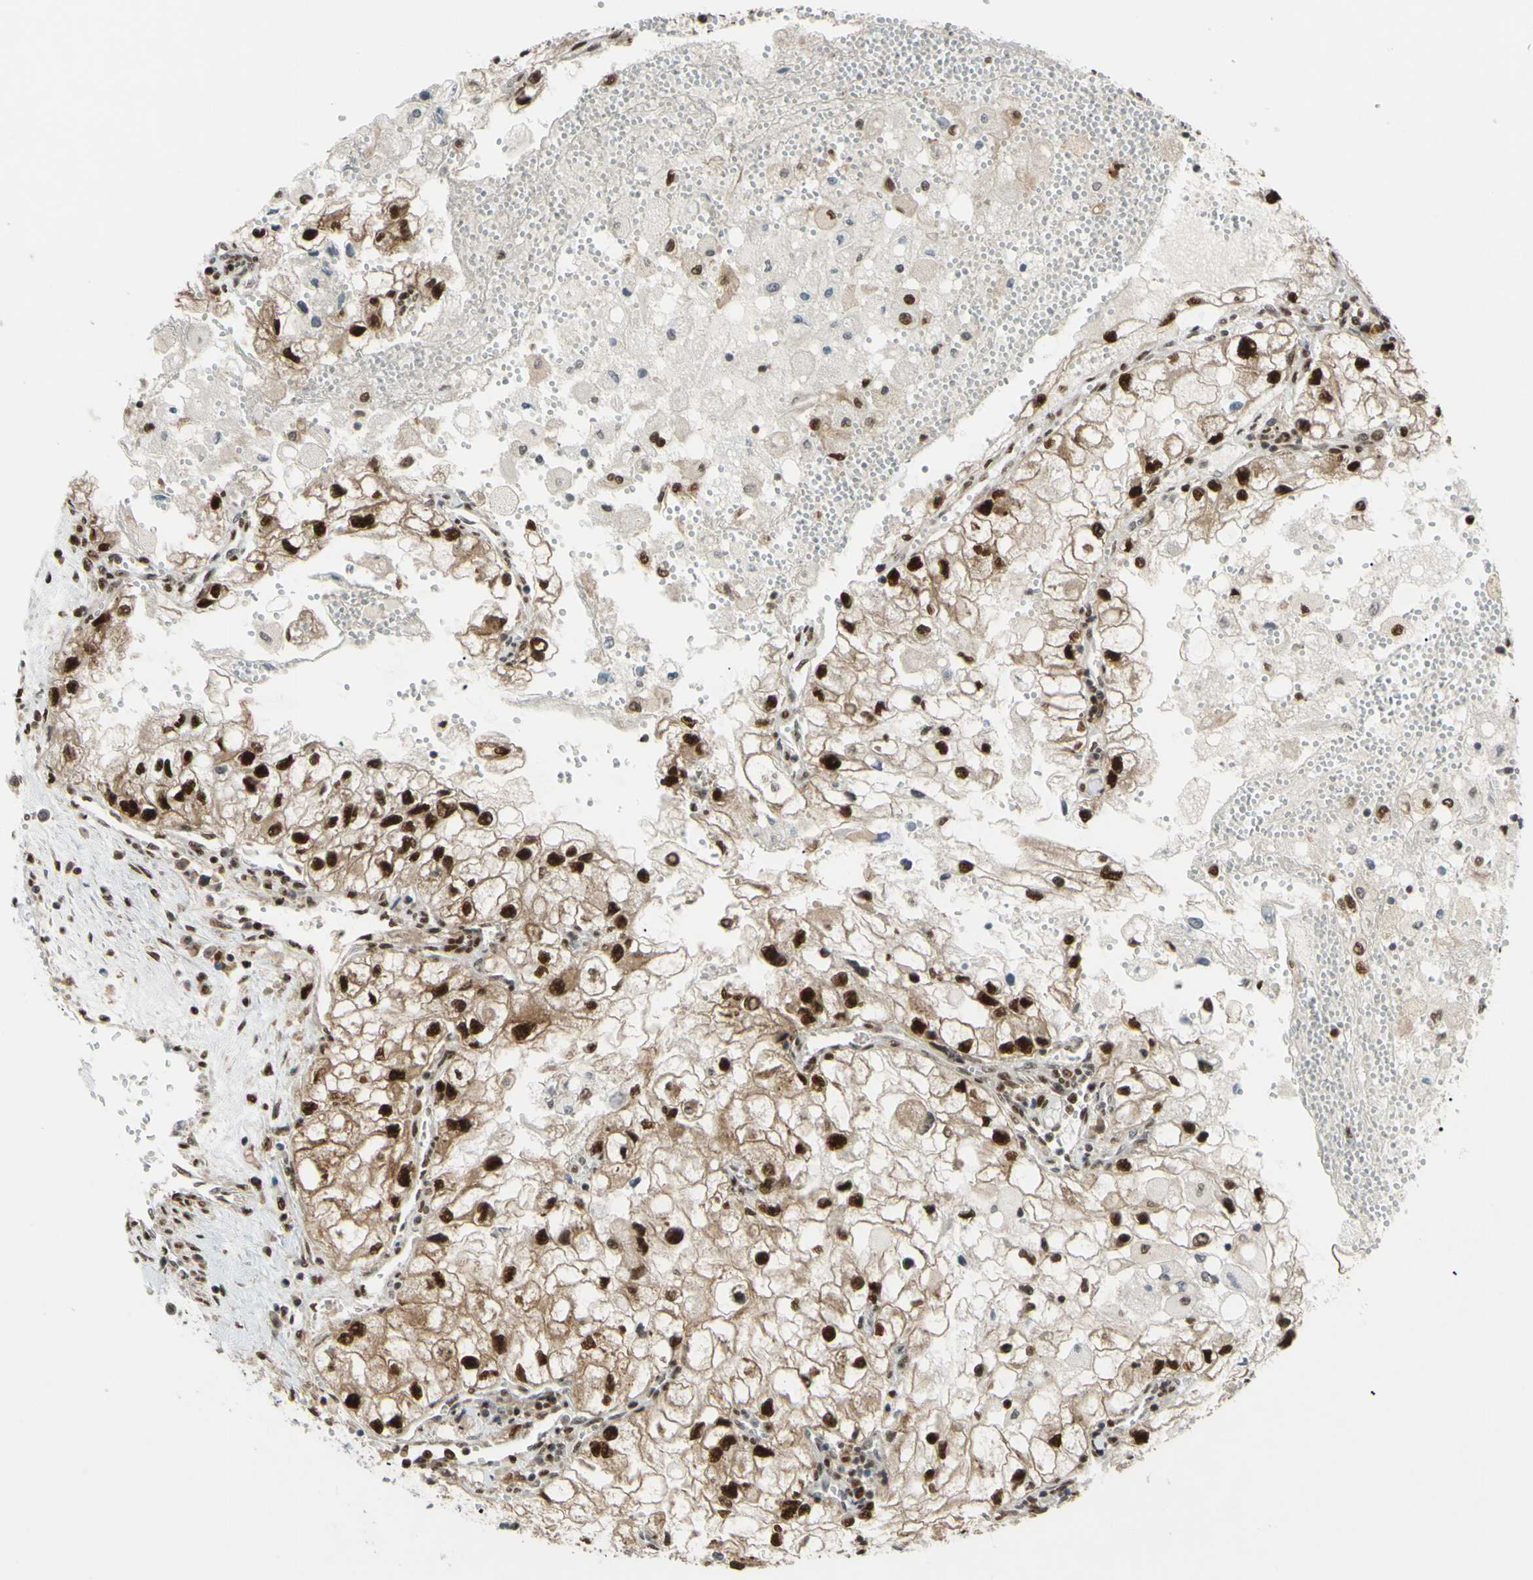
{"staining": {"intensity": "strong", "quantity": ">75%", "location": "cytoplasmic/membranous,nuclear"}, "tissue": "renal cancer", "cell_type": "Tumor cells", "image_type": "cancer", "snomed": [{"axis": "morphology", "description": "Adenocarcinoma, NOS"}, {"axis": "topography", "description": "Kidney"}], "caption": "Renal adenocarcinoma stained with DAB (3,3'-diaminobenzidine) immunohistochemistry displays high levels of strong cytoplasmic/membranous and nuclear expression in about >75% of tumor cells.", "gene": "FKBP5", "patient": {"sex": "female", "age": 70}}